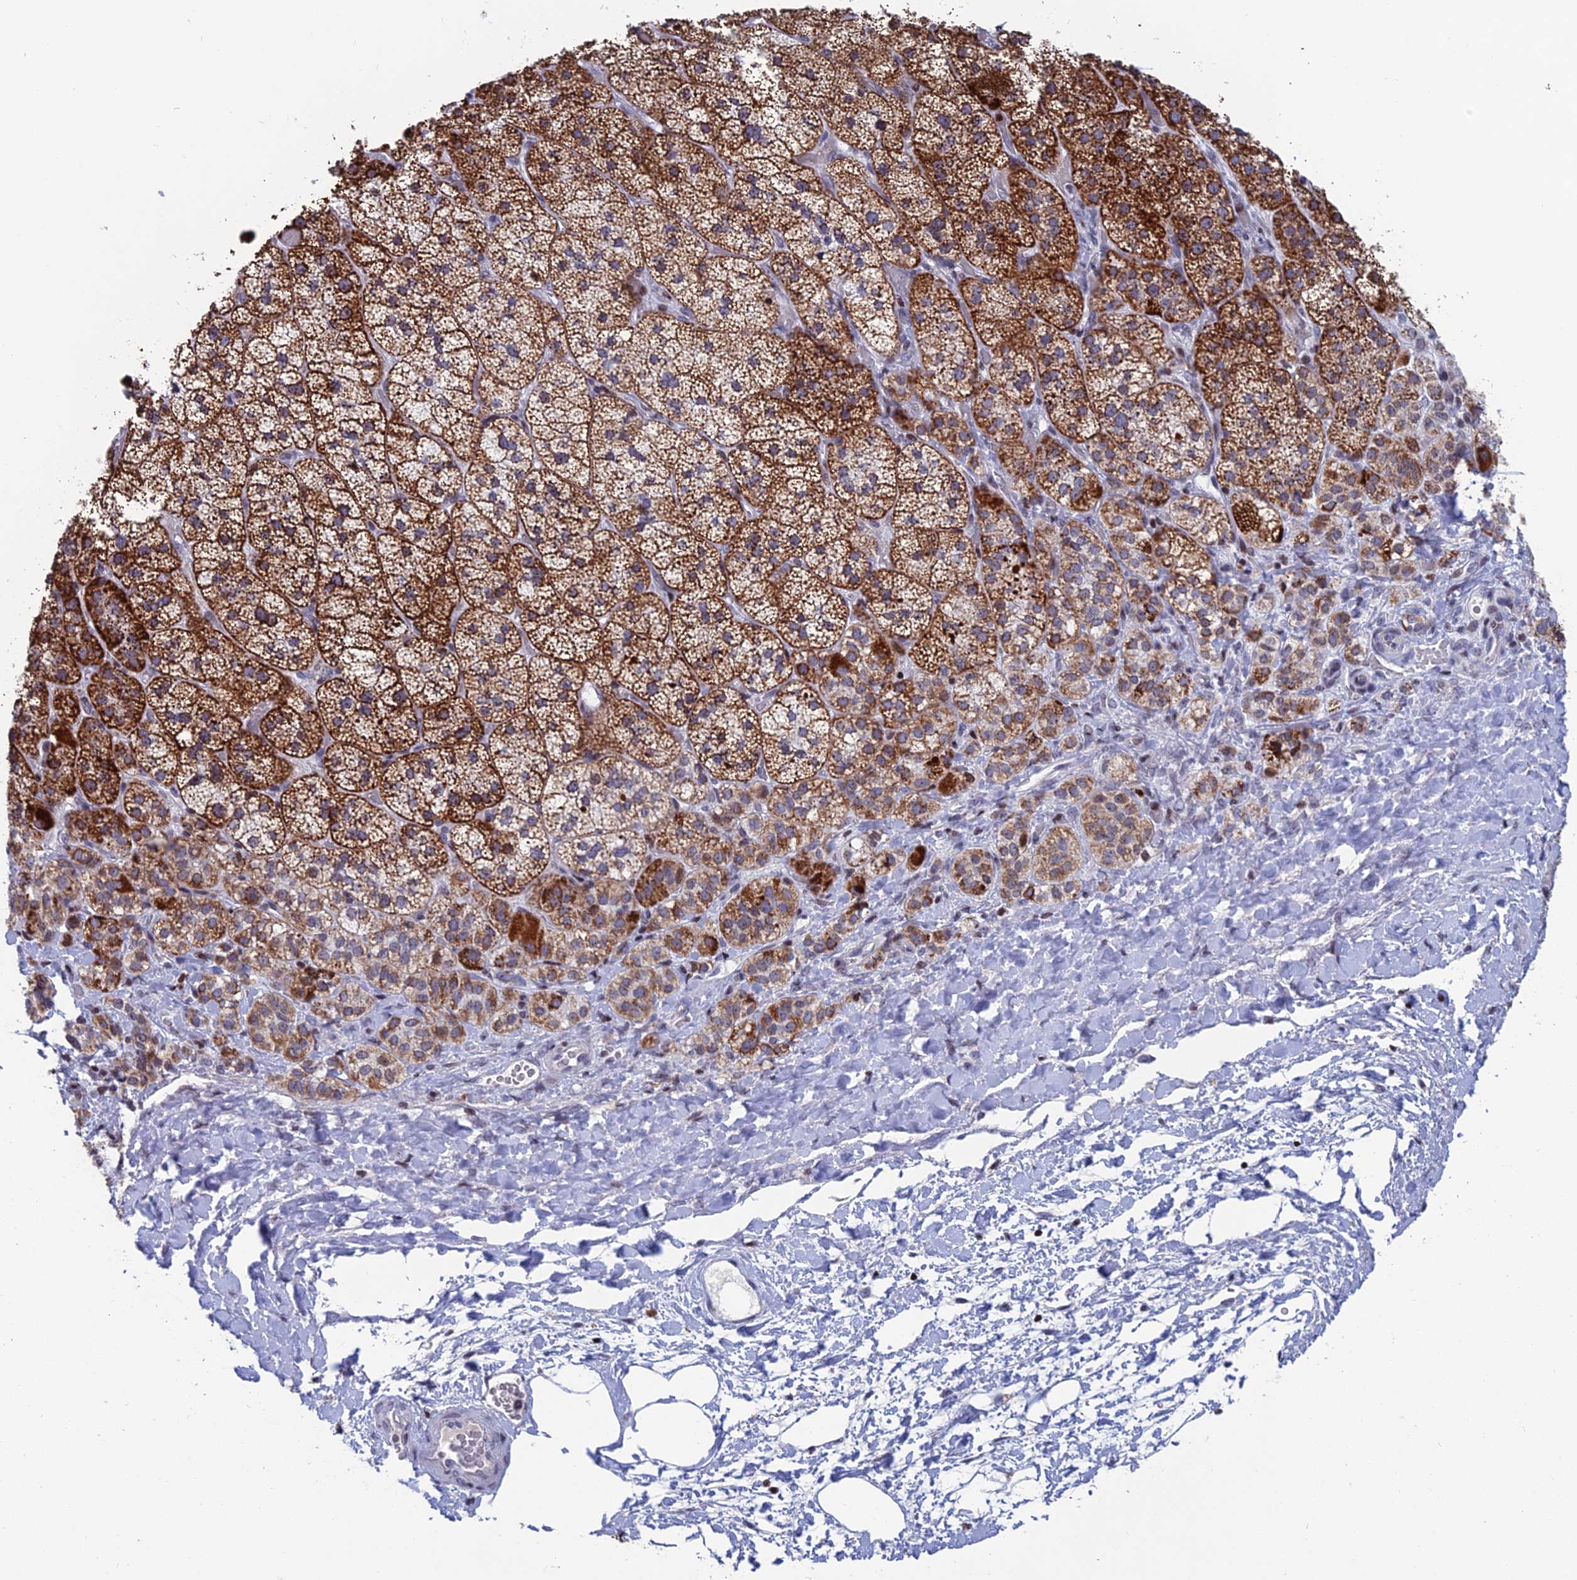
{"staining": {"intensity": "strong", "quantity": ">75%", "location": "cytoplasmic/membranous,nuclear"}, "tissue": "adrenal gland", "cell_type": "Glandular cells", "image_type": "normal", "snomed": [{"axis": "morphology", "description": "Normal tissue, NOS"}, {"axis": "topography", "description": "Adrenal gland"}], "caption": "Benign adrenal gland exhibits strong cytoplasmic/membranous,nuclear positivity in approximately >75% of glandular cells, visualized by immunohistochemistry.", "gene": "AFF3", "patient": {"sex": "male", "age": 57}}